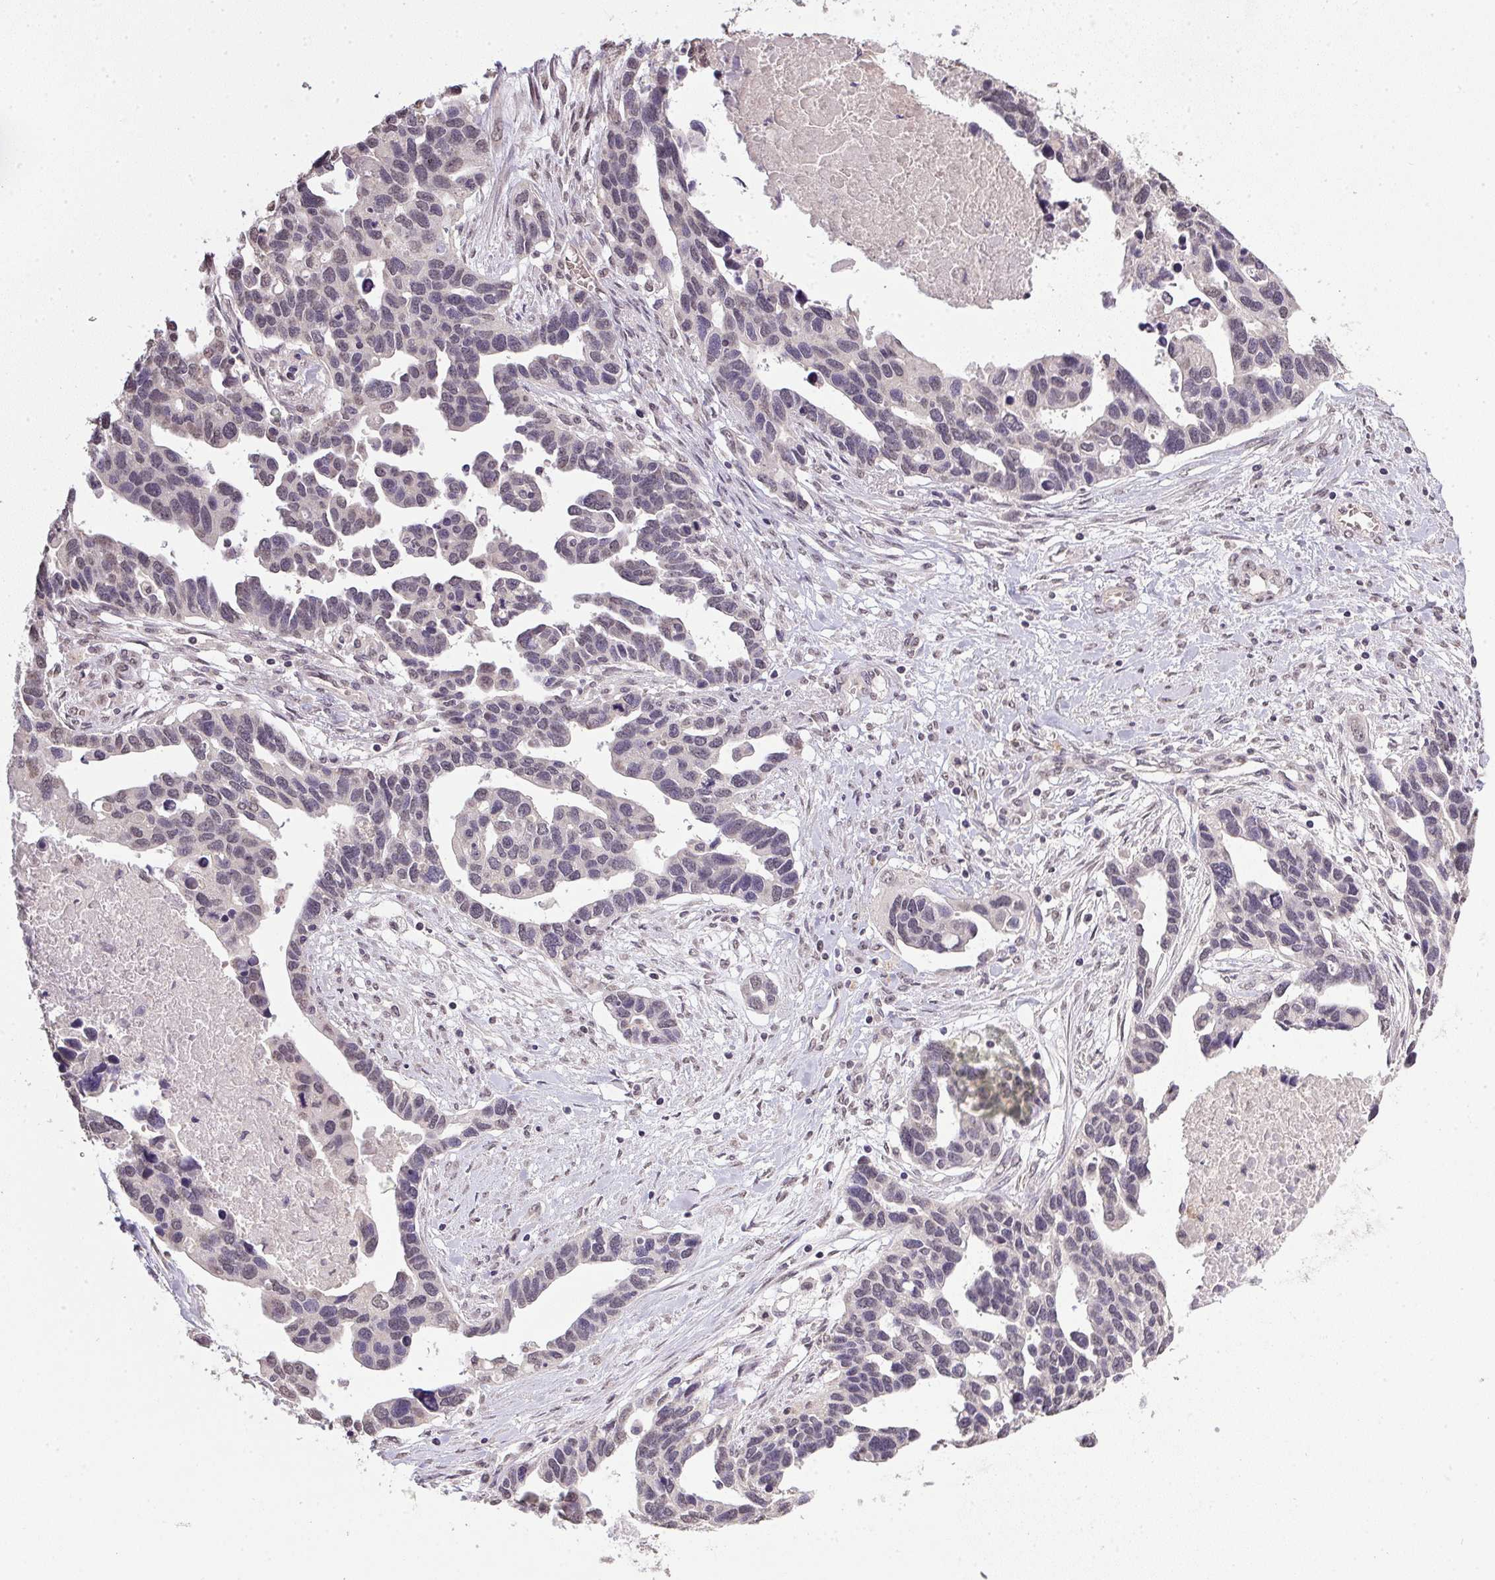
{"staining": {"intensity": "negative", "quantity": "none", "location": "none"}, "tissue": "ovarian cancer", "cell_type": "Tumor cells", "image_type": "cancer", "snomed": [{"axis": "morphology", "description": "Cystadenocarcinoma, serous, NOS"}, {"axis": "topography", "description": "Ovary"}], "caption": "Immunohistochemical staining of human serous cystadenocarcinoma (ovarian) reveals no significant expression in tumor cells.", "gene": "PPP4R4", "patient": {"sex": "female", "age": 54}}